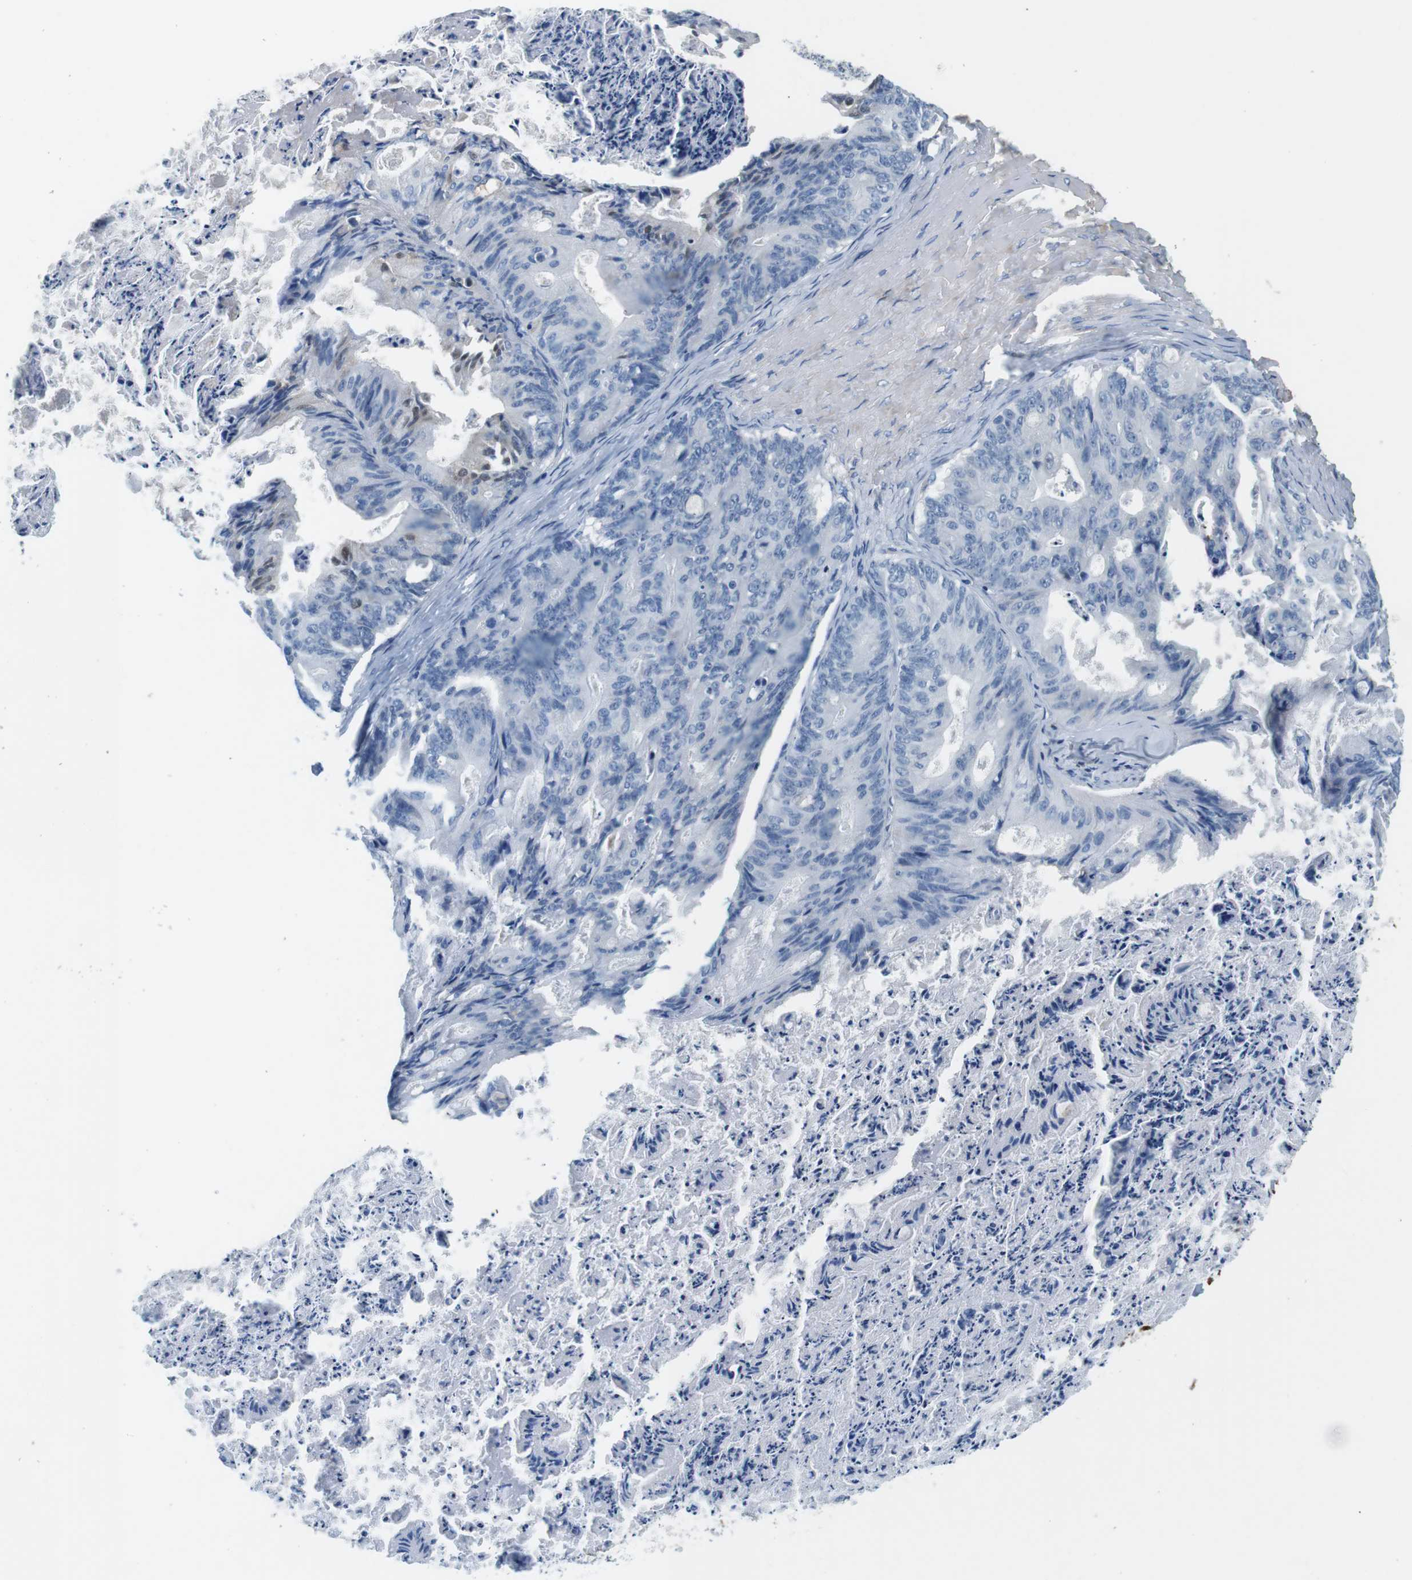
{"staining": {"intensity": "negative", "quantity": "none", "location": "none"}, "tissue": "ovarian cancer", "cell_type": "Tumor cells", "image_type": "cancer", "snomed": [{"axis": "morphology", "description": "Cystadenocarcinoma, mucinous, NOS"}, {"axis": "topography", "description": "Ovary"}], "caption": "The immunohistochemistry (IHC) micrograph has no significant expression in tumor cells of ovarian cancer (mucinous cystadenocarcinoma) tissue. (Brightfield microscopy of DAB immunohistochemistry (IHC) at high magnification).", "gene": "IGHD", "patient": {"sex": "female", "age": 37}}